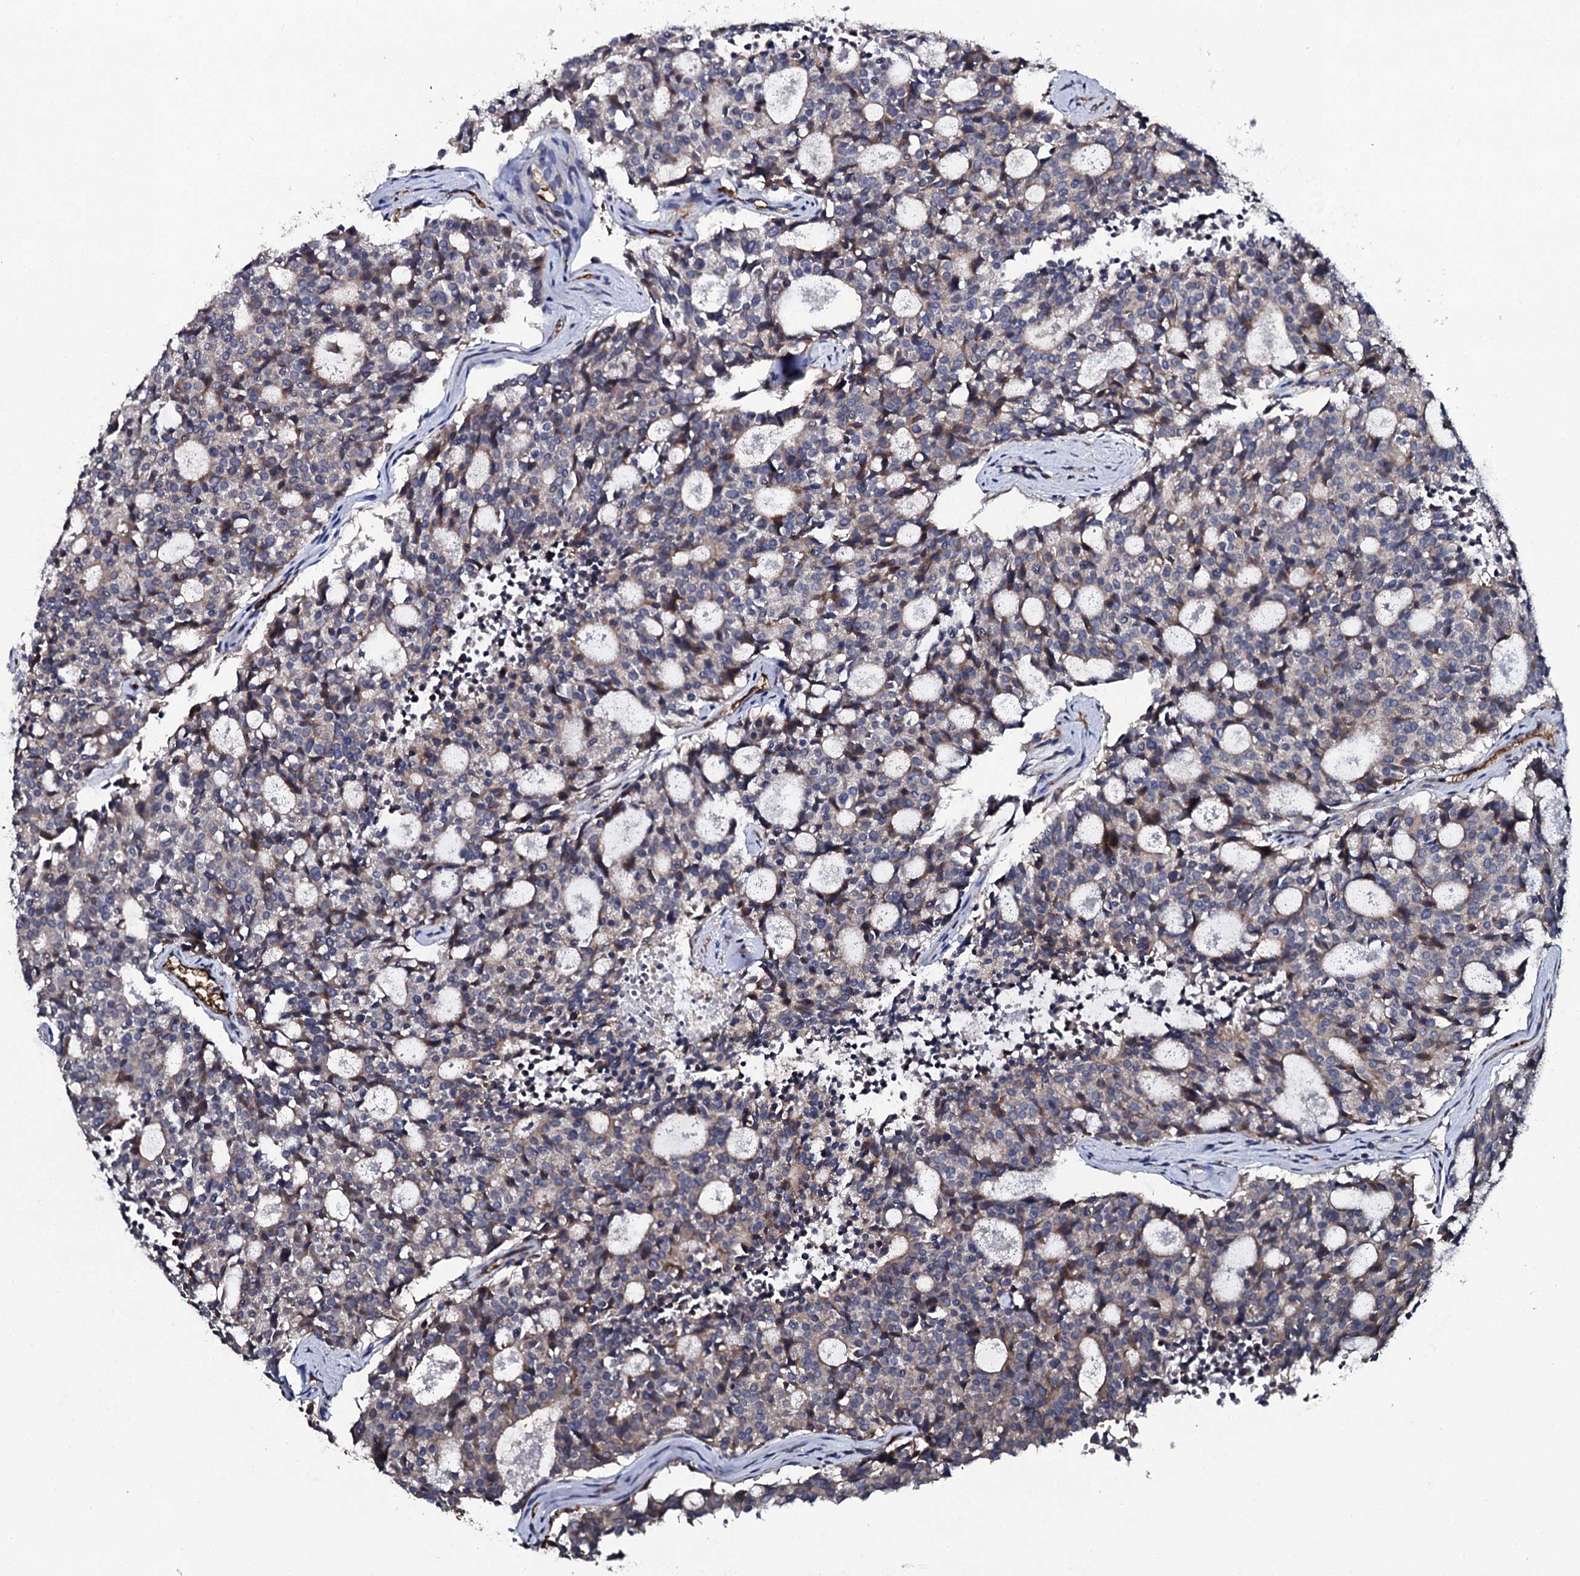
{"staining": {"intensity": "weak", "quantity": "25%-75%", "location": "cytoplasmic/membranous"}, "tissue": "carcinoid", "cell_type": "Tumor cells", "image_type": "cancer", "snomed": [{"axis": "morphology", "description": "Carcinoid, malignant, NOS"}, {"axis": "topography", "description": "Pancreas"}], "caption": "A low amount of weak cytoplasmic/membranous expression is identified in about 25%-75% of tumor cells in malignant carcinoid tissue. (IHC, brightfield microscopy, high magnification).", "gene": "LRRC28", "patient": {"sex": "female", "age": 54}}